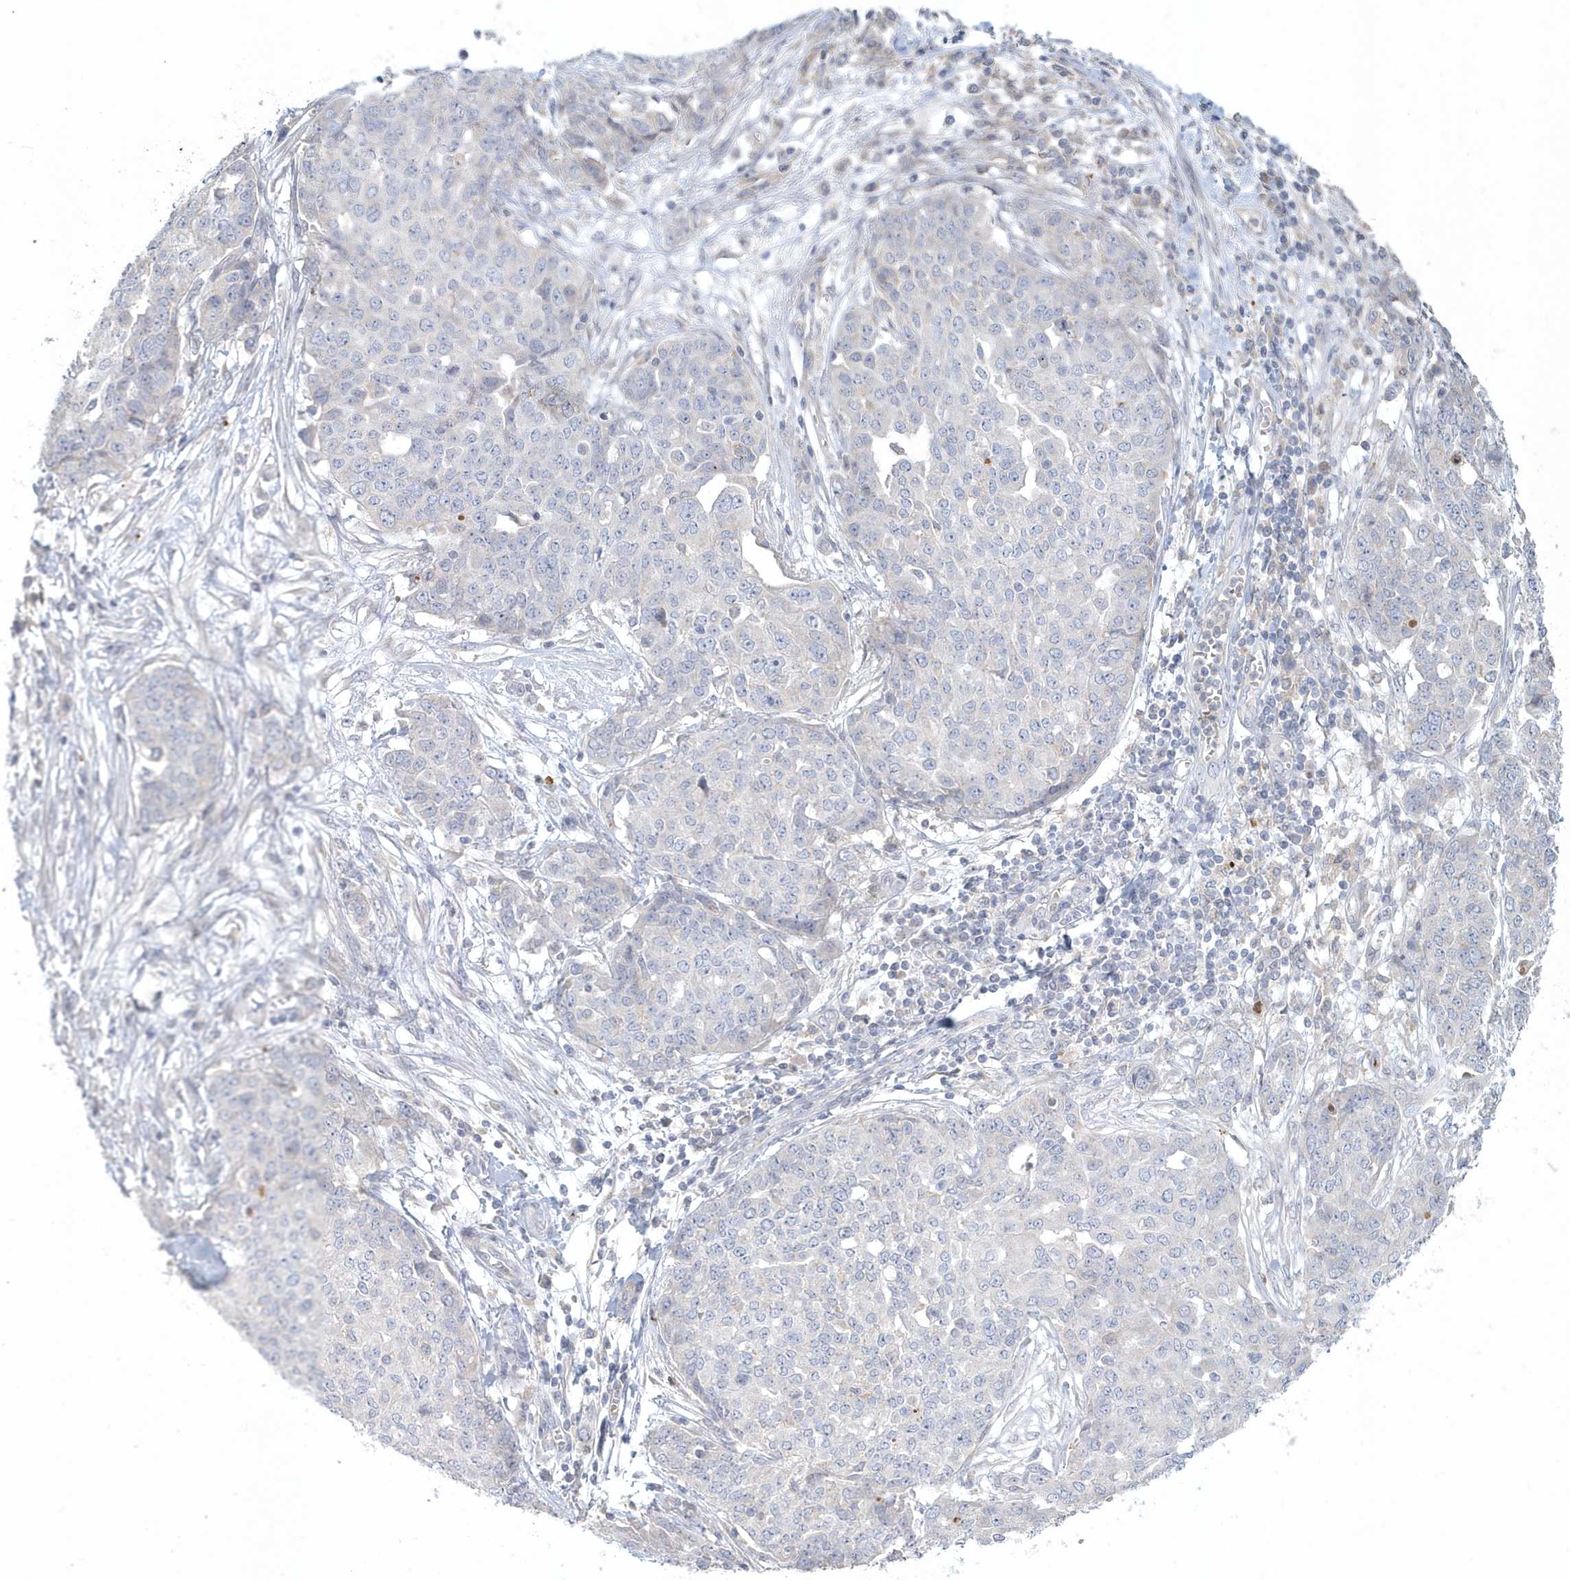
{"staining": {"intensity": "negative", "quantity": "none", "location": "none"}, "tissue": "ovarian cancer", "cell_type": "Tumor cells", "image_type": "cancer", "snomed": [{"axis": "morphology", "description": "Cystadenocarcinoma, serous, NOS"}, {"axis": "topography", "description": "Soft tissue"}, {"axis": "topography", "description": "Ovary"}], "caption": "DAB (3,3'-diaminobenzidine) immunohistochemical staining of human ovarian cancer exhibits no significant staining in tumor cells.", "gene": "NAPB", "patient": {"sex": "female", "age": 57}}